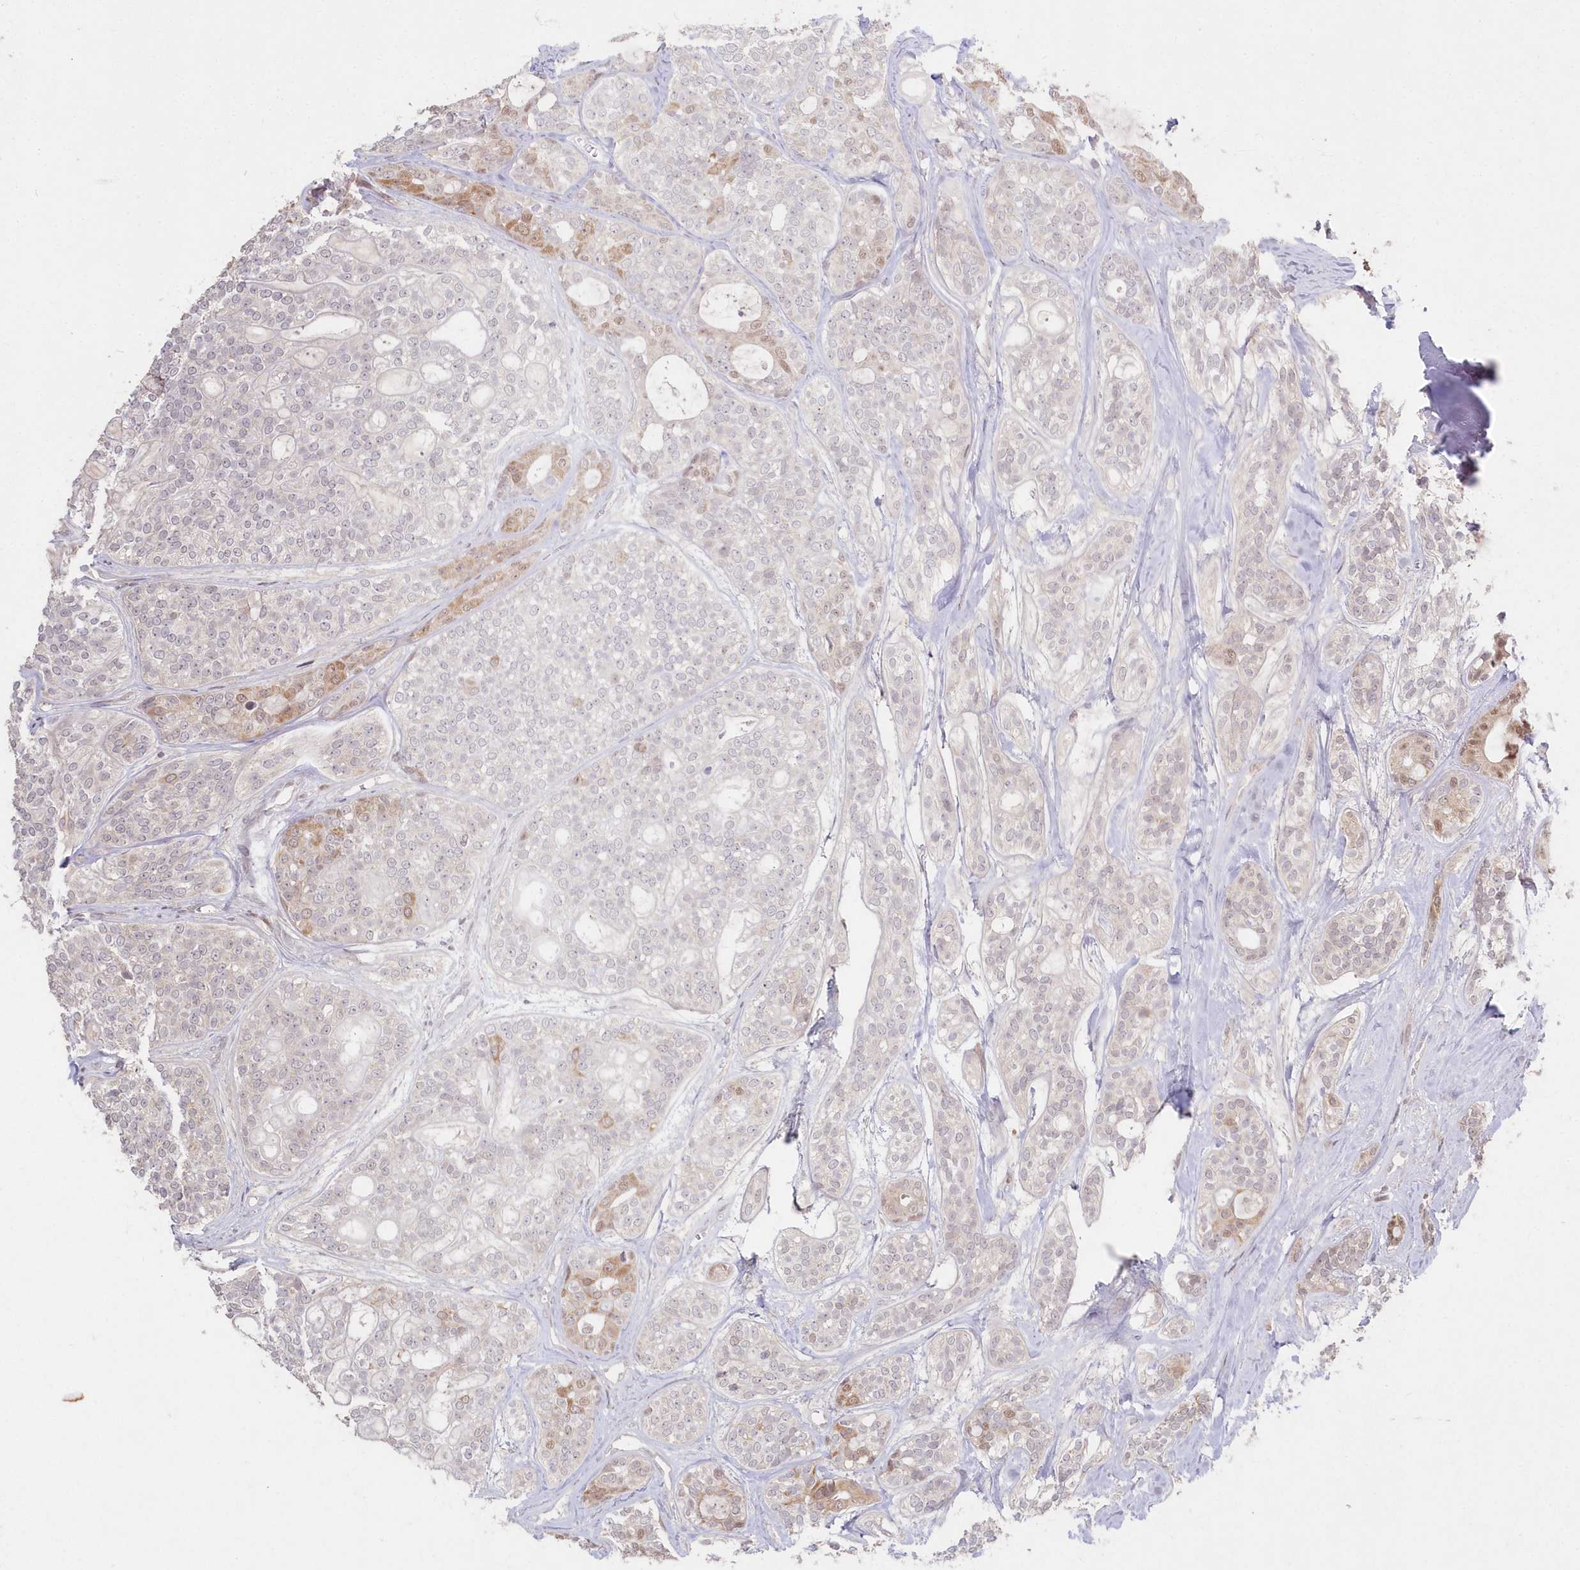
{"staining": {"intensity": "weak", "quantity": "<25%", "location": "cytoplasmic/membranous,nuclear"}, "tissue": "head and neck cancer", "cell_type": "Tumor cells", "image_type": "cancer", "snomed": [{"axis": "morphology", "description": "Adenocarcinoma, NOS"}, {"axis": "topography", "description": "Head-Neck"}], "caption": "An immunohistochemistry (IHC) micrograph of adenocarcinoma (head and neck) is shown. There is no staining in tumor cells of adenocarcinoma (head and neck).", "gene": "ASCC1", "patient": {"sex": "male", "age": 66}}